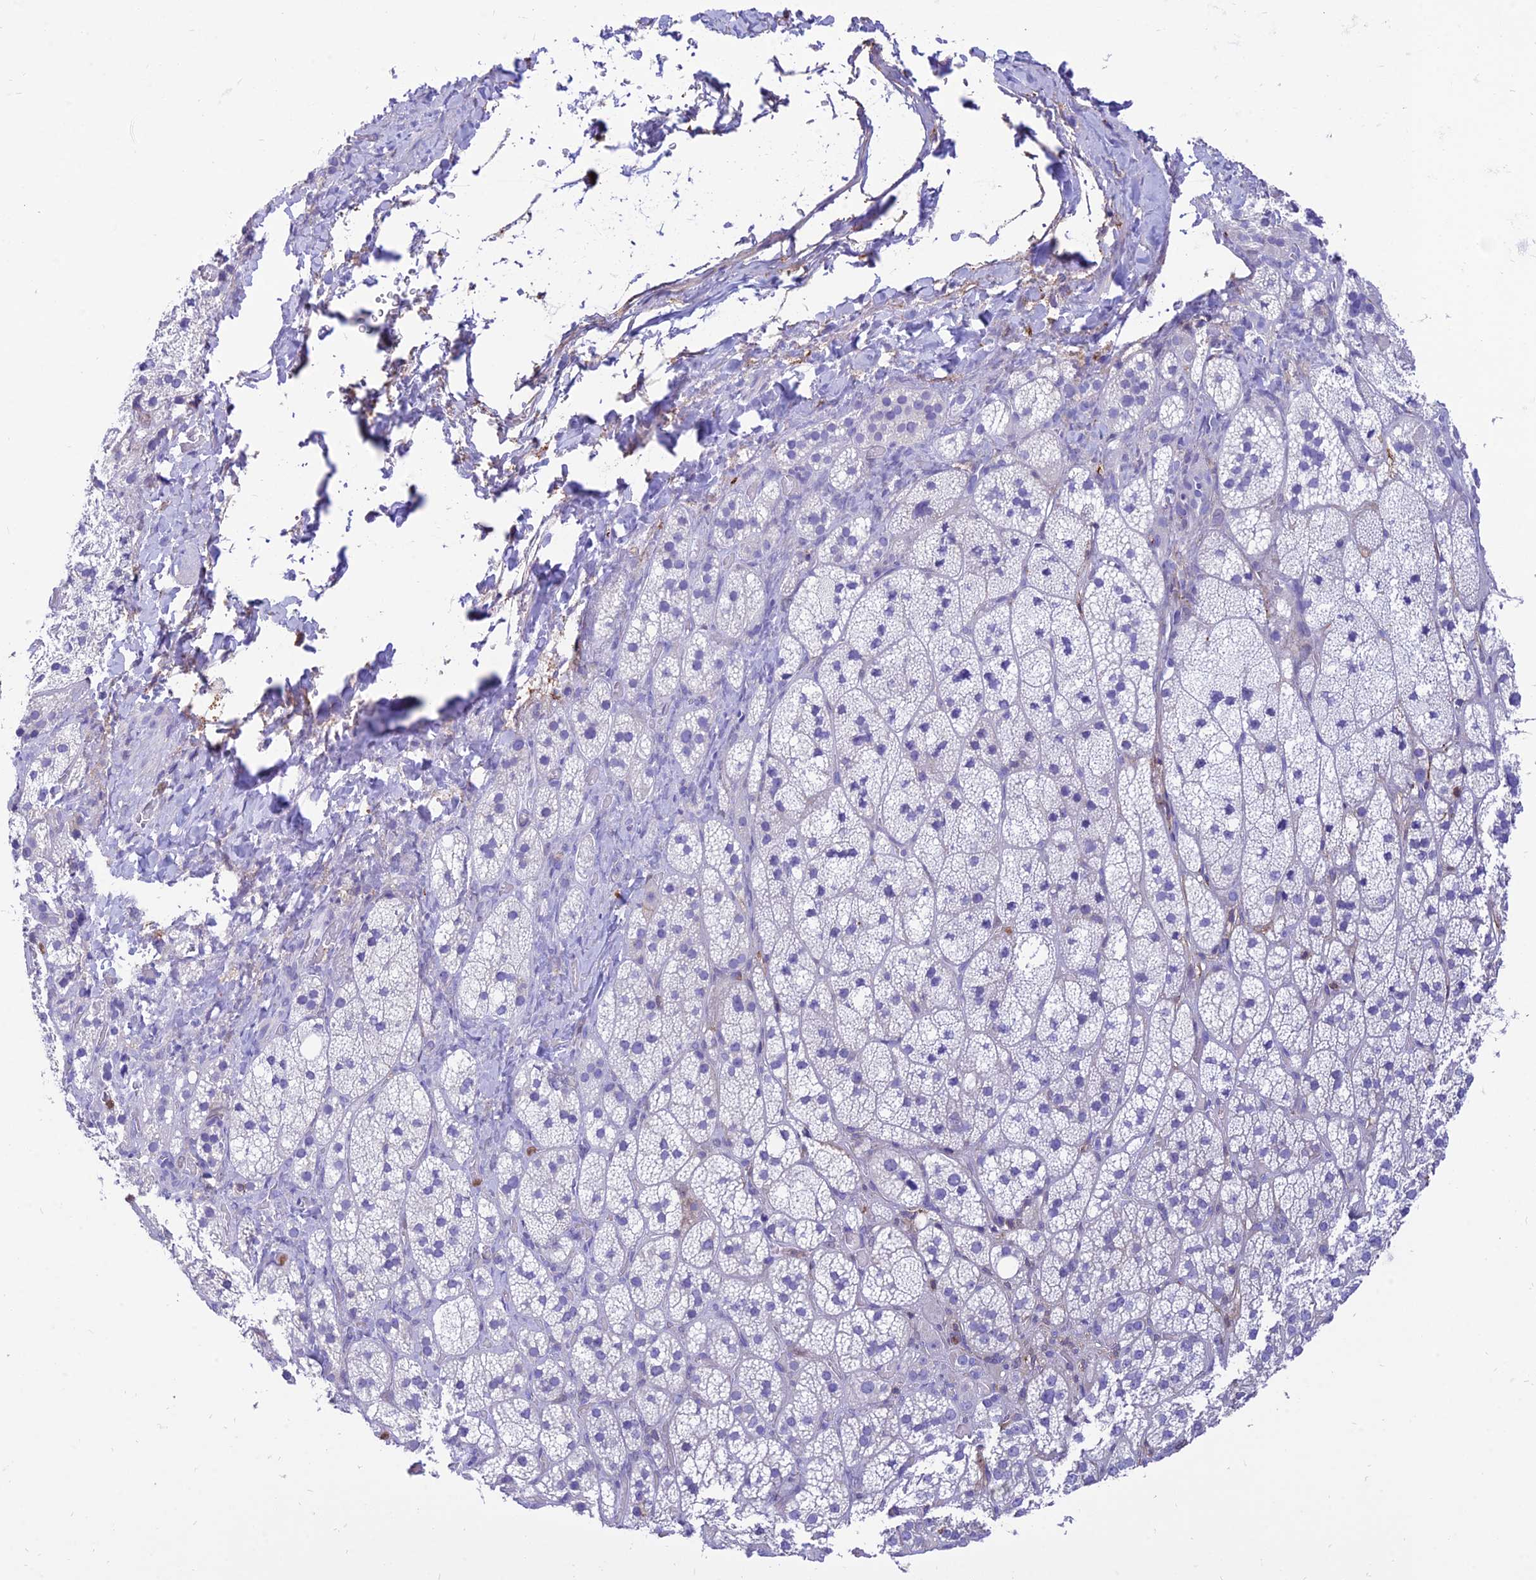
{"staining": {"intensity": "negative", "quantity": "none", "location": "none"}, "tissue": "adrenal gland", "cell_type": "Glandular cells", "image_type": "normal", "snomed": [{"axis": "morphology", "description": "Normal tissue, NOS"}, {"axis": "topography", "description": "Adrenal gland"}], "caption": "Immunohistochemical staining of normal human adrenal gland displays no significant positivity in glandular cells. (DAB immunohistochemistry (IHC) visualized using brightfield microscopy, high magnification).", "gene": "SREK1IP1", "patient": {"sex": "male", "age": 61}}